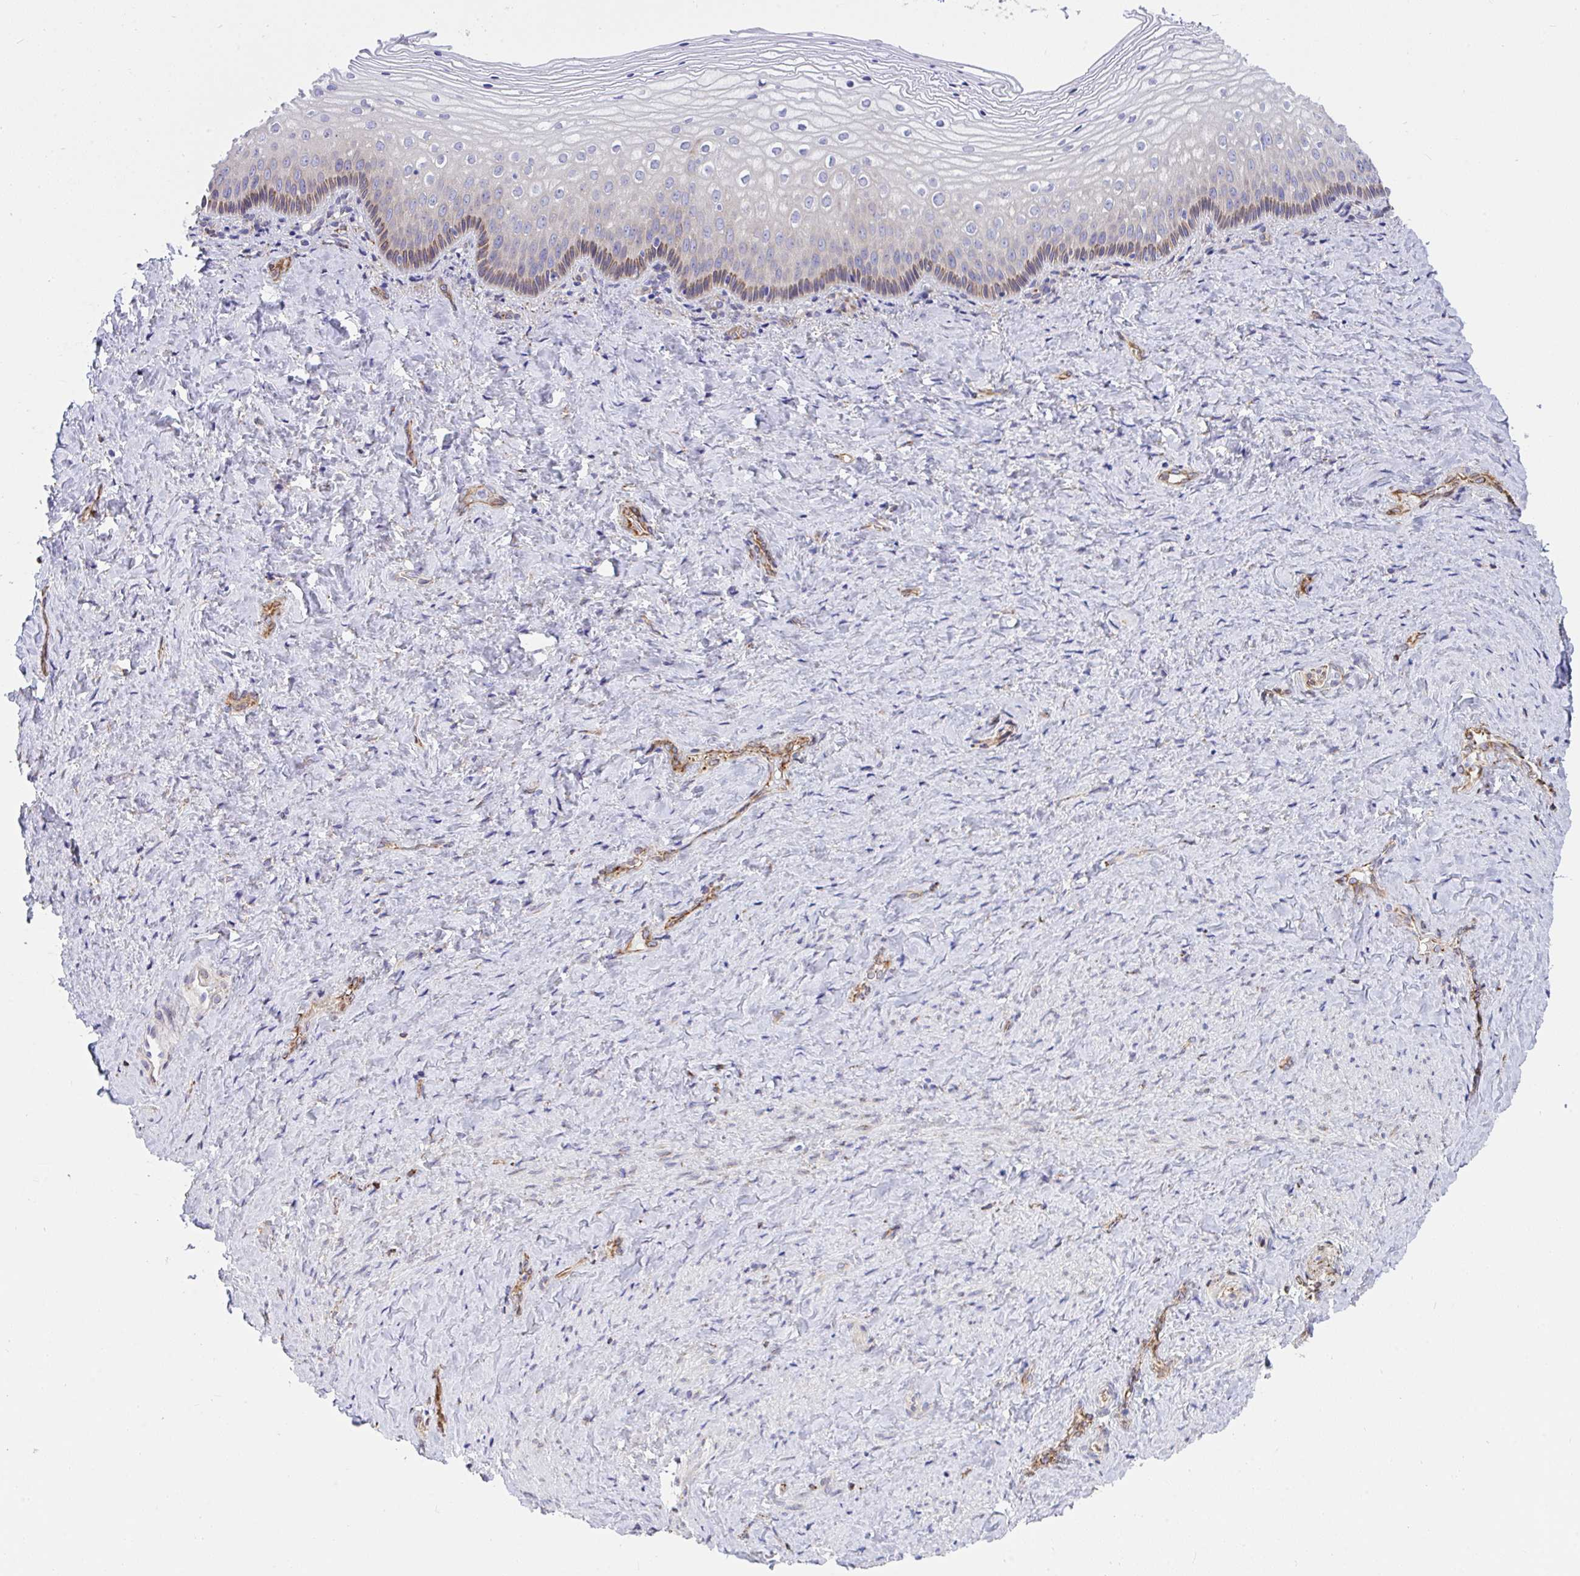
{"staining": {"intensity": "moderate", "quantity": "<25%", "location": "cytoplasmic/membranous"}, "tissue": "vagina", "cell_type": "Squamous epithelial cells", "image_type": "normal", "snomed": [{"axis": "morphology", "description": "Normal tissue, NOS"}, {"axis": "topography", "description": "Vagina"}], "caption": "Immunohistochemistry (IHC) photomicrograph of benign vagina: human vagina stained using immunohistochemistry (IHC) exhibits low levels of moderate protein expression localized specifically in the cytoplasmic/membranous of squamous epithelial cells, appearing as a cytoplasmic/membranous brown color.", "gene": "ASPH", "patient": {"sex": "female", "age": 45}}